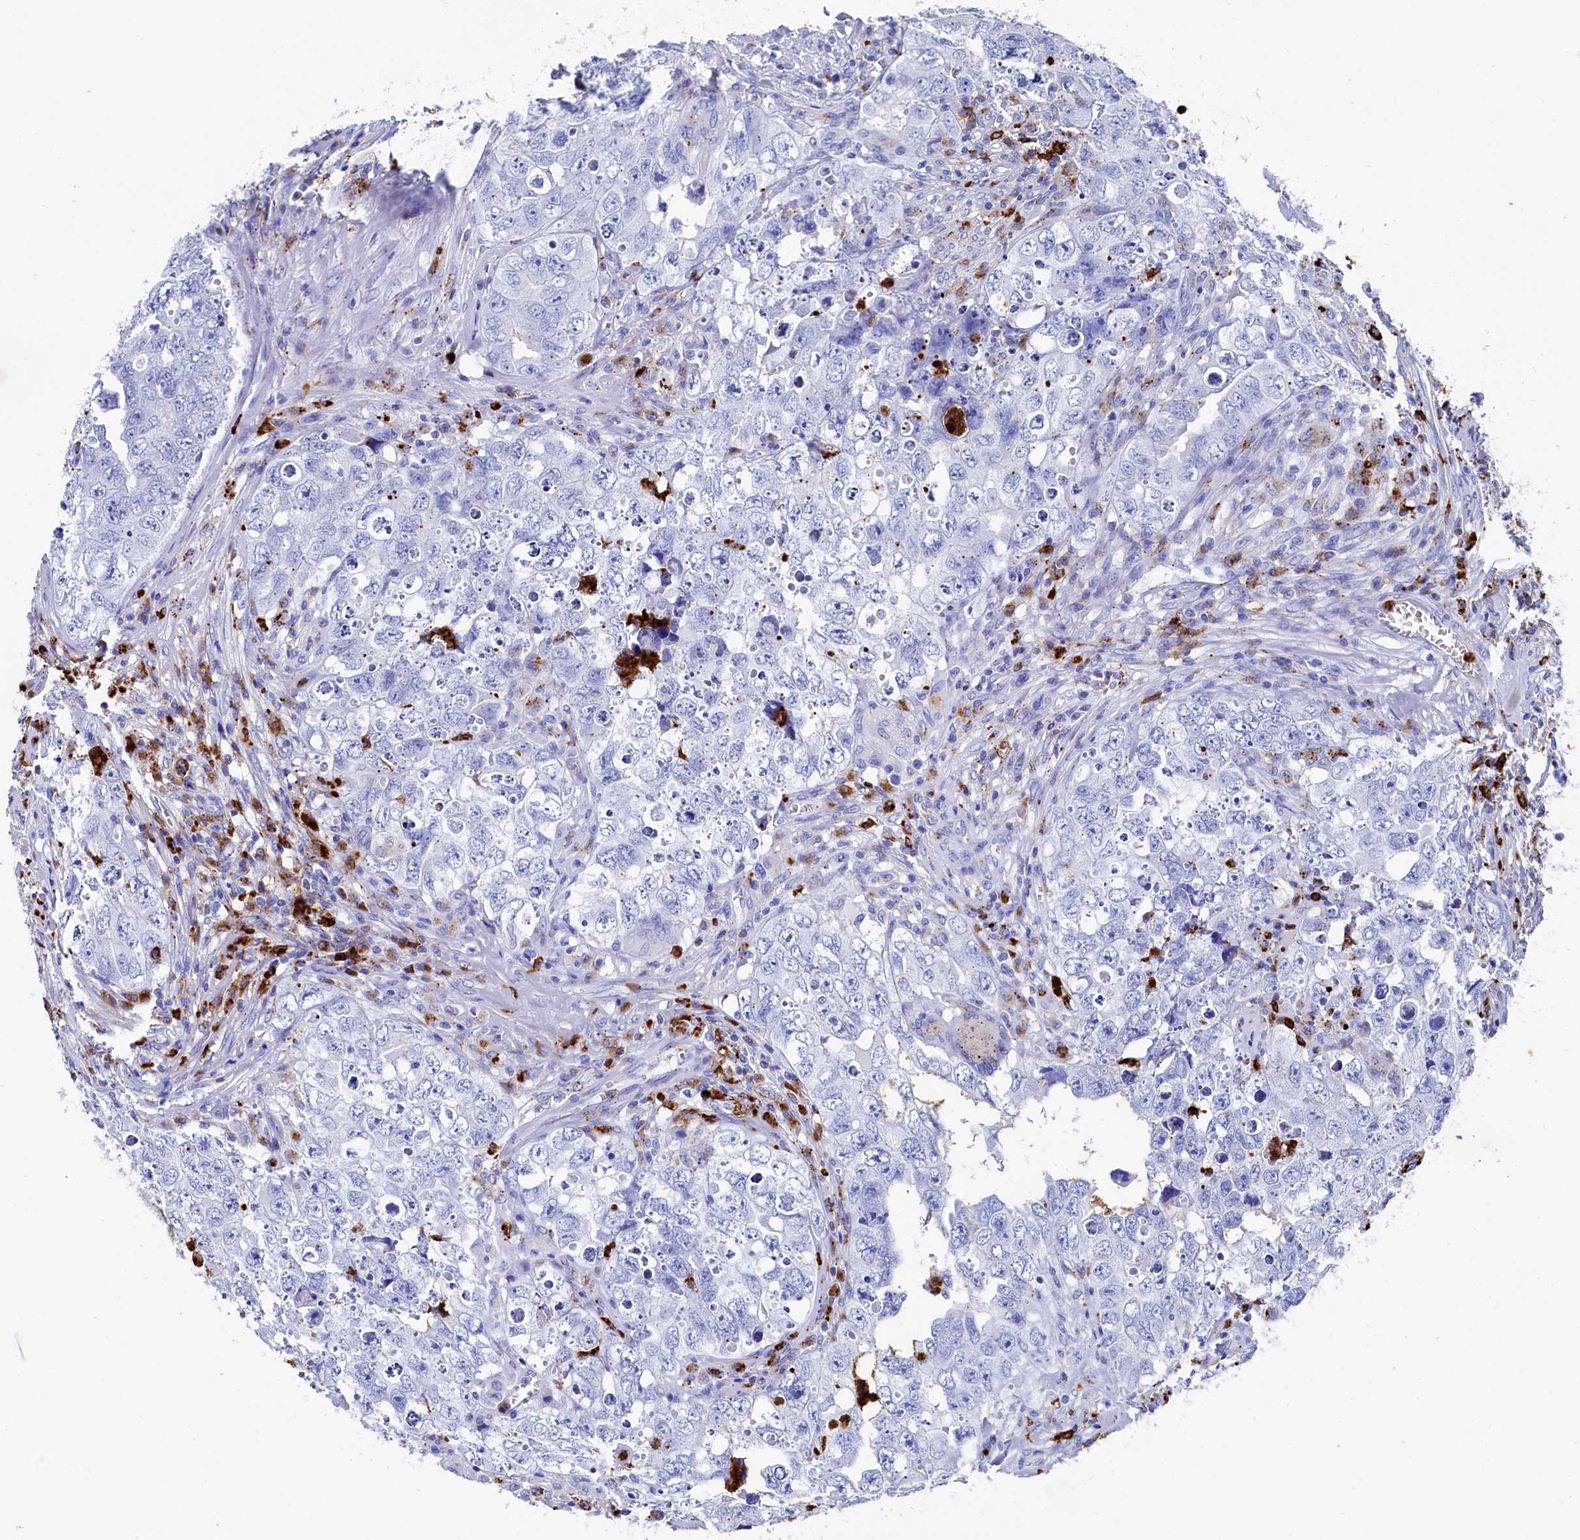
{"staining": {"intensity": "negative", "quantity": "none", "location": "none"}, "tissue": "testis cancer", "cell_type": "Tumor cells", "image_type": "cancer", "snomed": [{"axis": "morphology", "description": "Seminoma, NOS"}, {"axis": "morphology", "description": "Carcinoma, Embryonal, NOS"}, {"axis": "topography", "description": "Testis"}], "caption": "An image of human seminoma (testis) is negative for staining in tumor cells.", "gene": "PLAC8", "patient": {"sex": "male", "age": 43}}